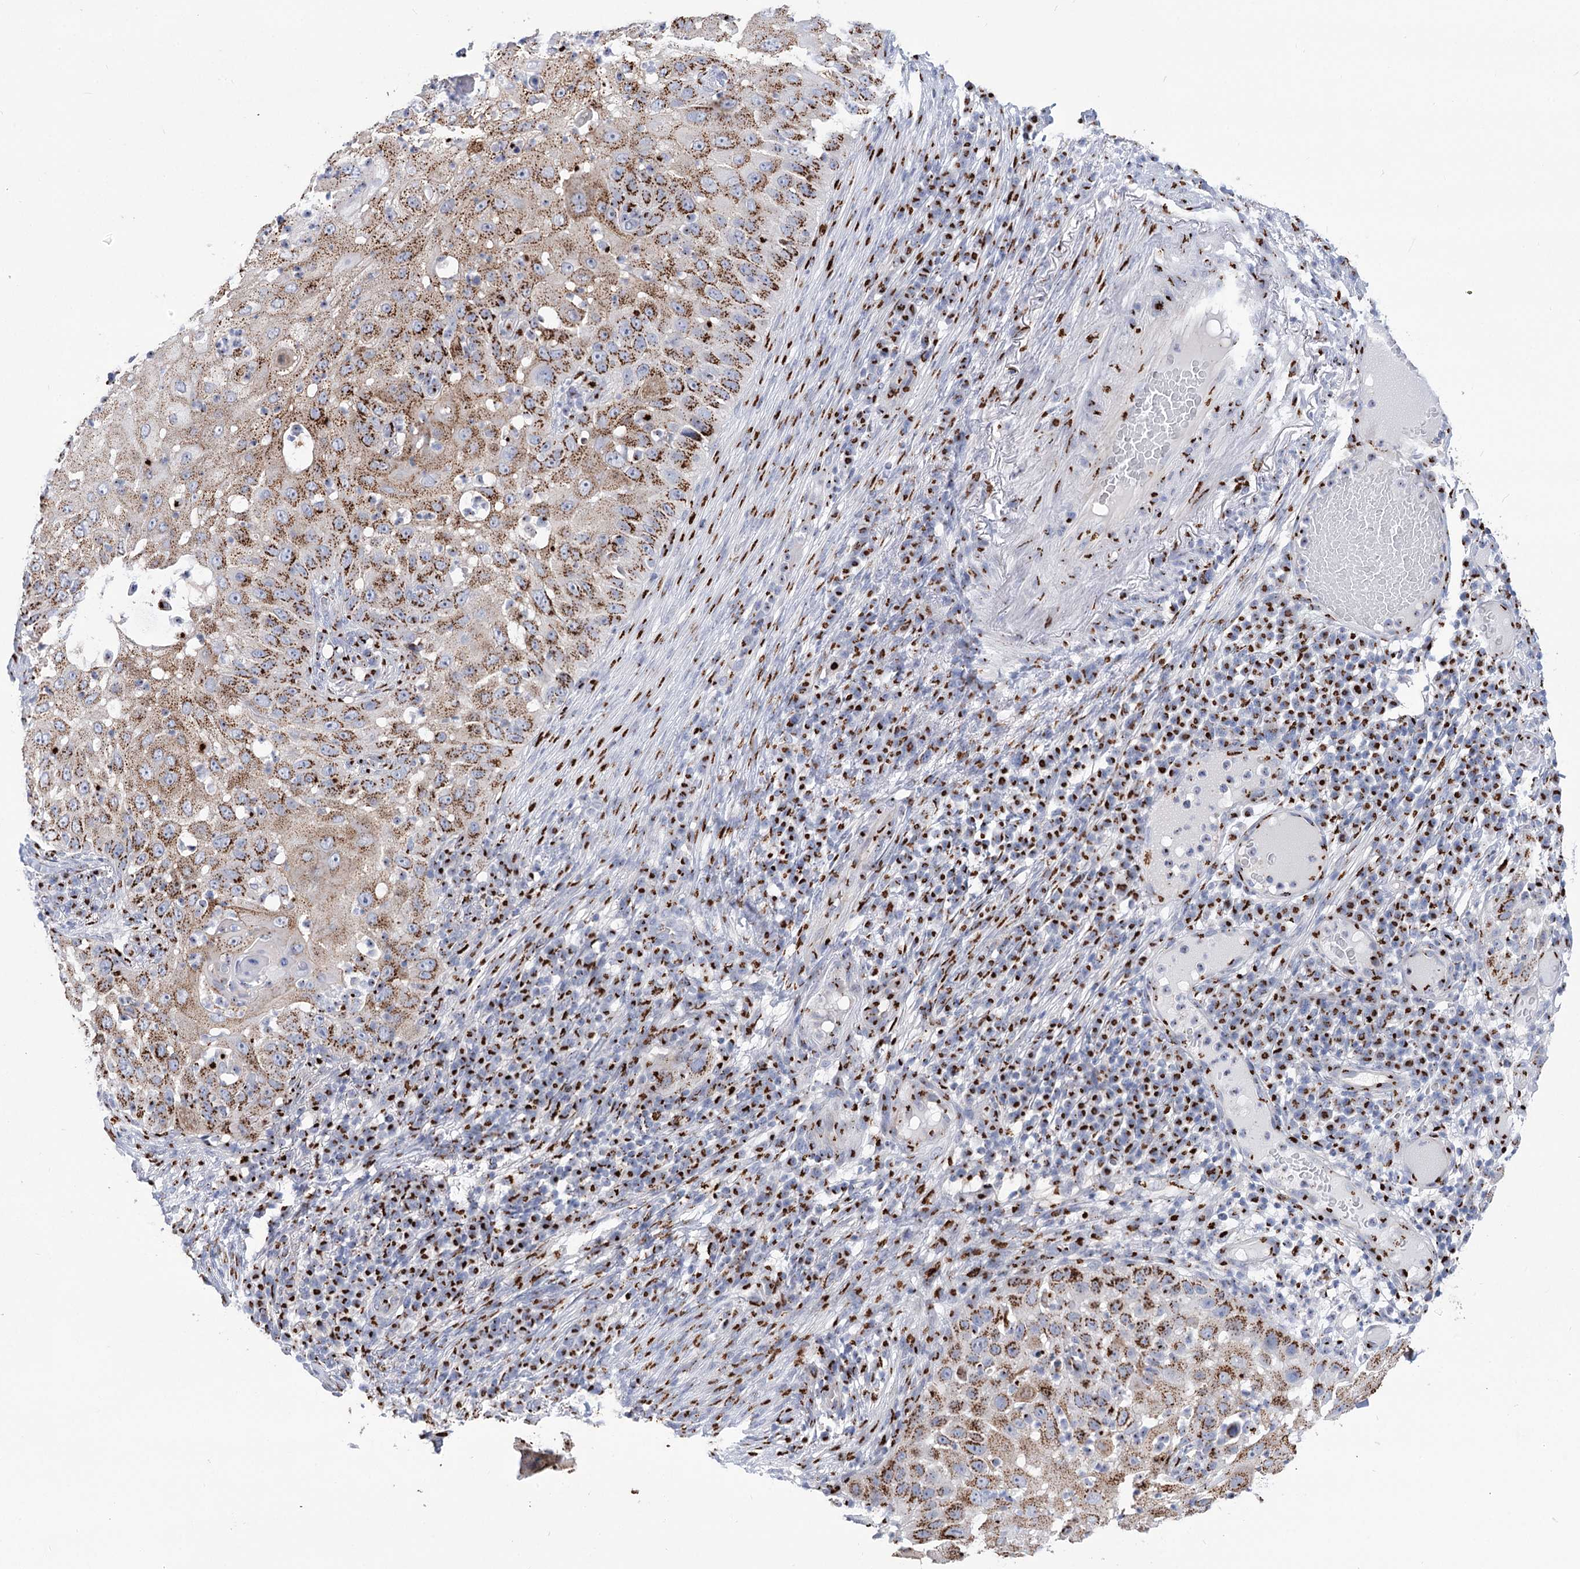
{"staining": {"intensity": "moderate", "quantity": ">75%", "location": "cytoplasmic/membranous"}, "tissue": "skin cancer", "cell_type": "Tumor cells", "image_type": "cancer", "snomed": [{"axis": "morphology", "description": "Squamous cell carcinoma, NOS"}, {"axis": "topography", "description": "Skin"}], "caption": "A brown stain highlights moderate cytoplasmic/membranous staining of a protein in squamous cell carcinoma (skin) tumor cells. (DAB IHC with brightfield microscopy, high magnification).", "gene": "TMEM165", "patient": {"sex": "female", "age": 44}}